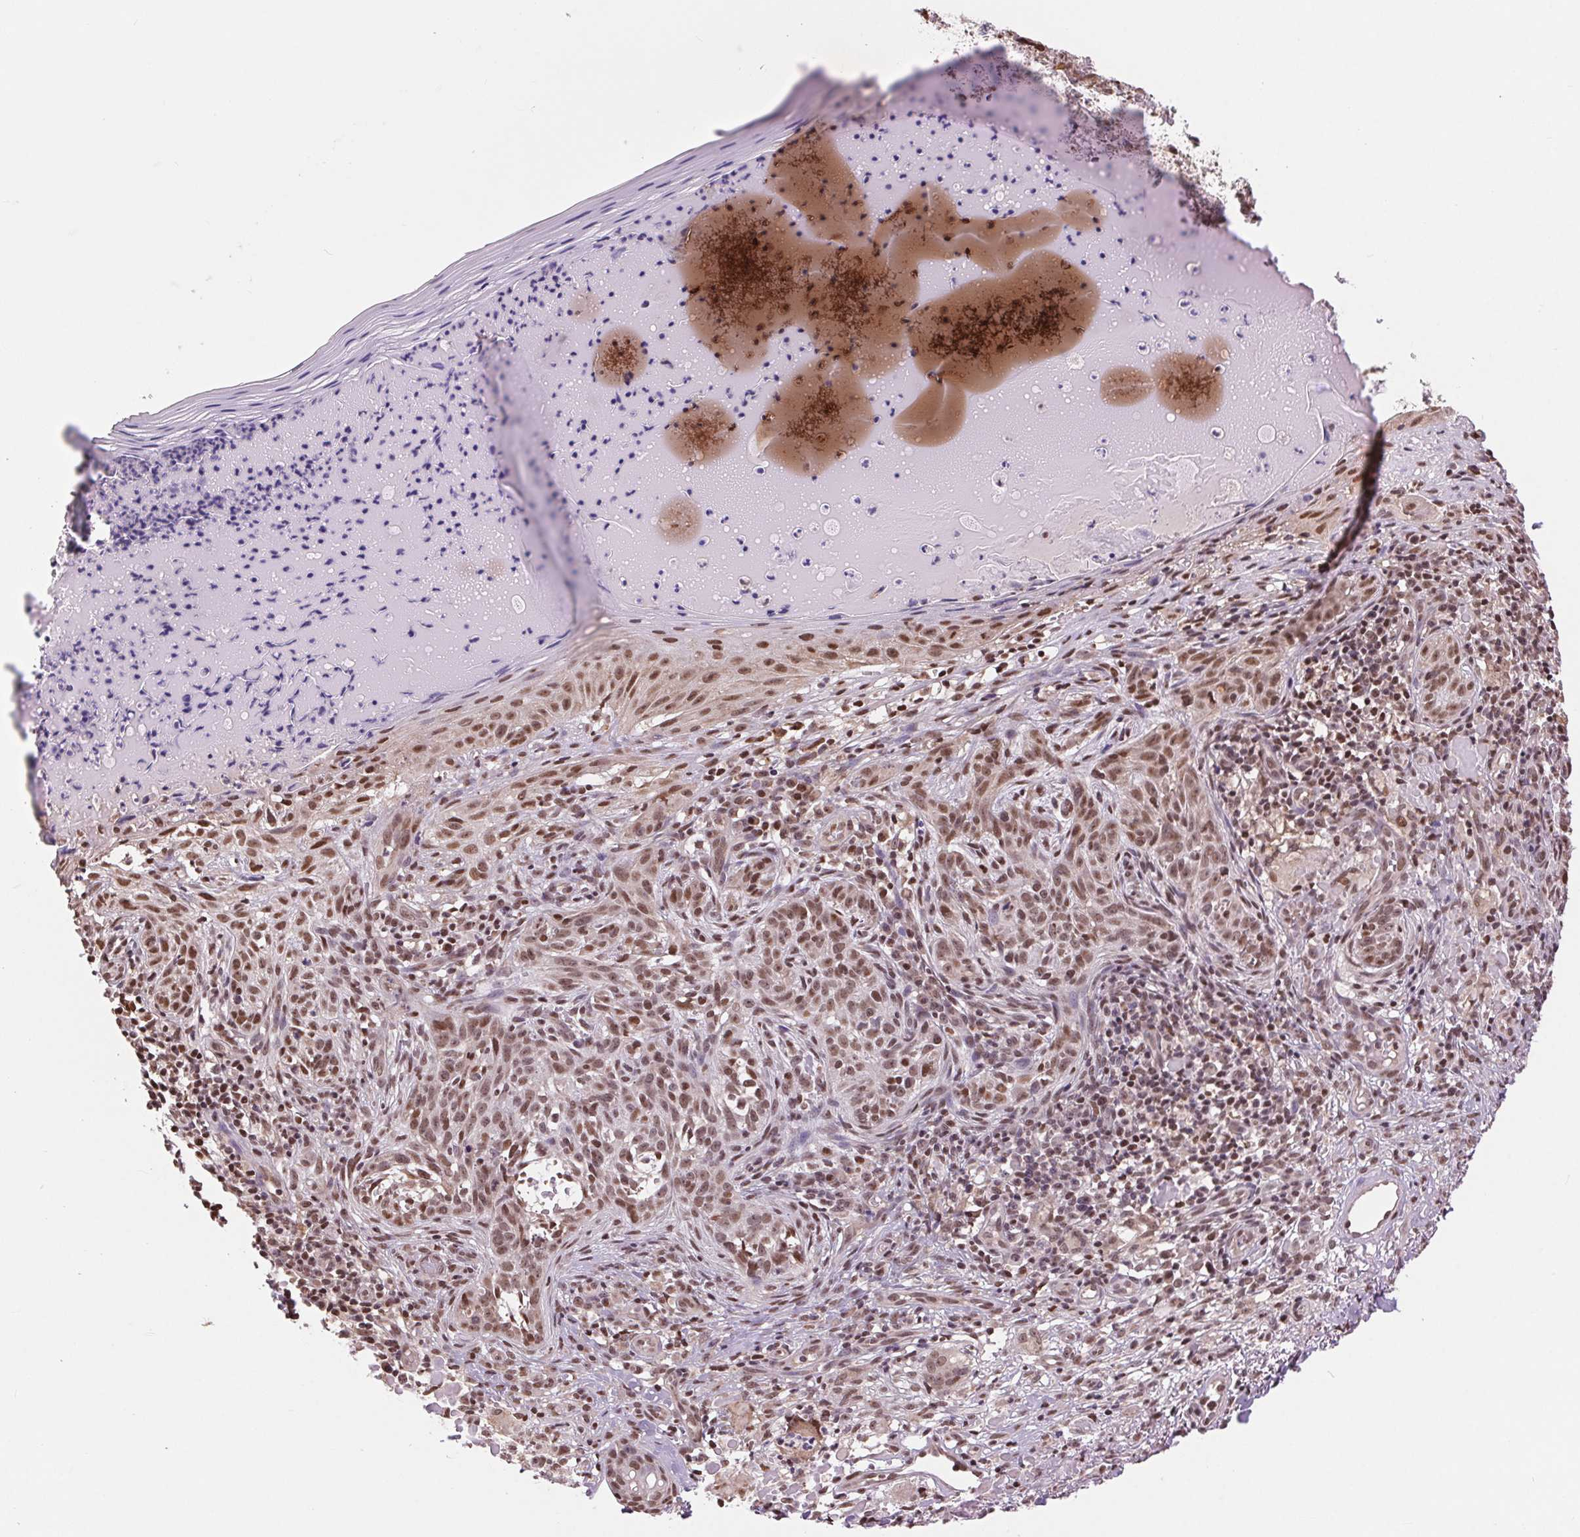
{"staining": {"intensity": "moderate", "quantity": ">75%", "location": "nuclear"}, "tissue": "skin cancer", "cell_type": "Tumor cells", "image_type": "cancer", "snomed": [{"axis": "morphology", "description": "Basal cell carcinoma"}, {"axis": "topography", "description": "Skin"}], "caption": "The immunohistochemical stain labels moderate nuclear expression in tumor cells of skin cancer (basal cell carcinoma) tissue.", "gene": "RAD23A", "patient": {"sex": "male", "age": 88}}